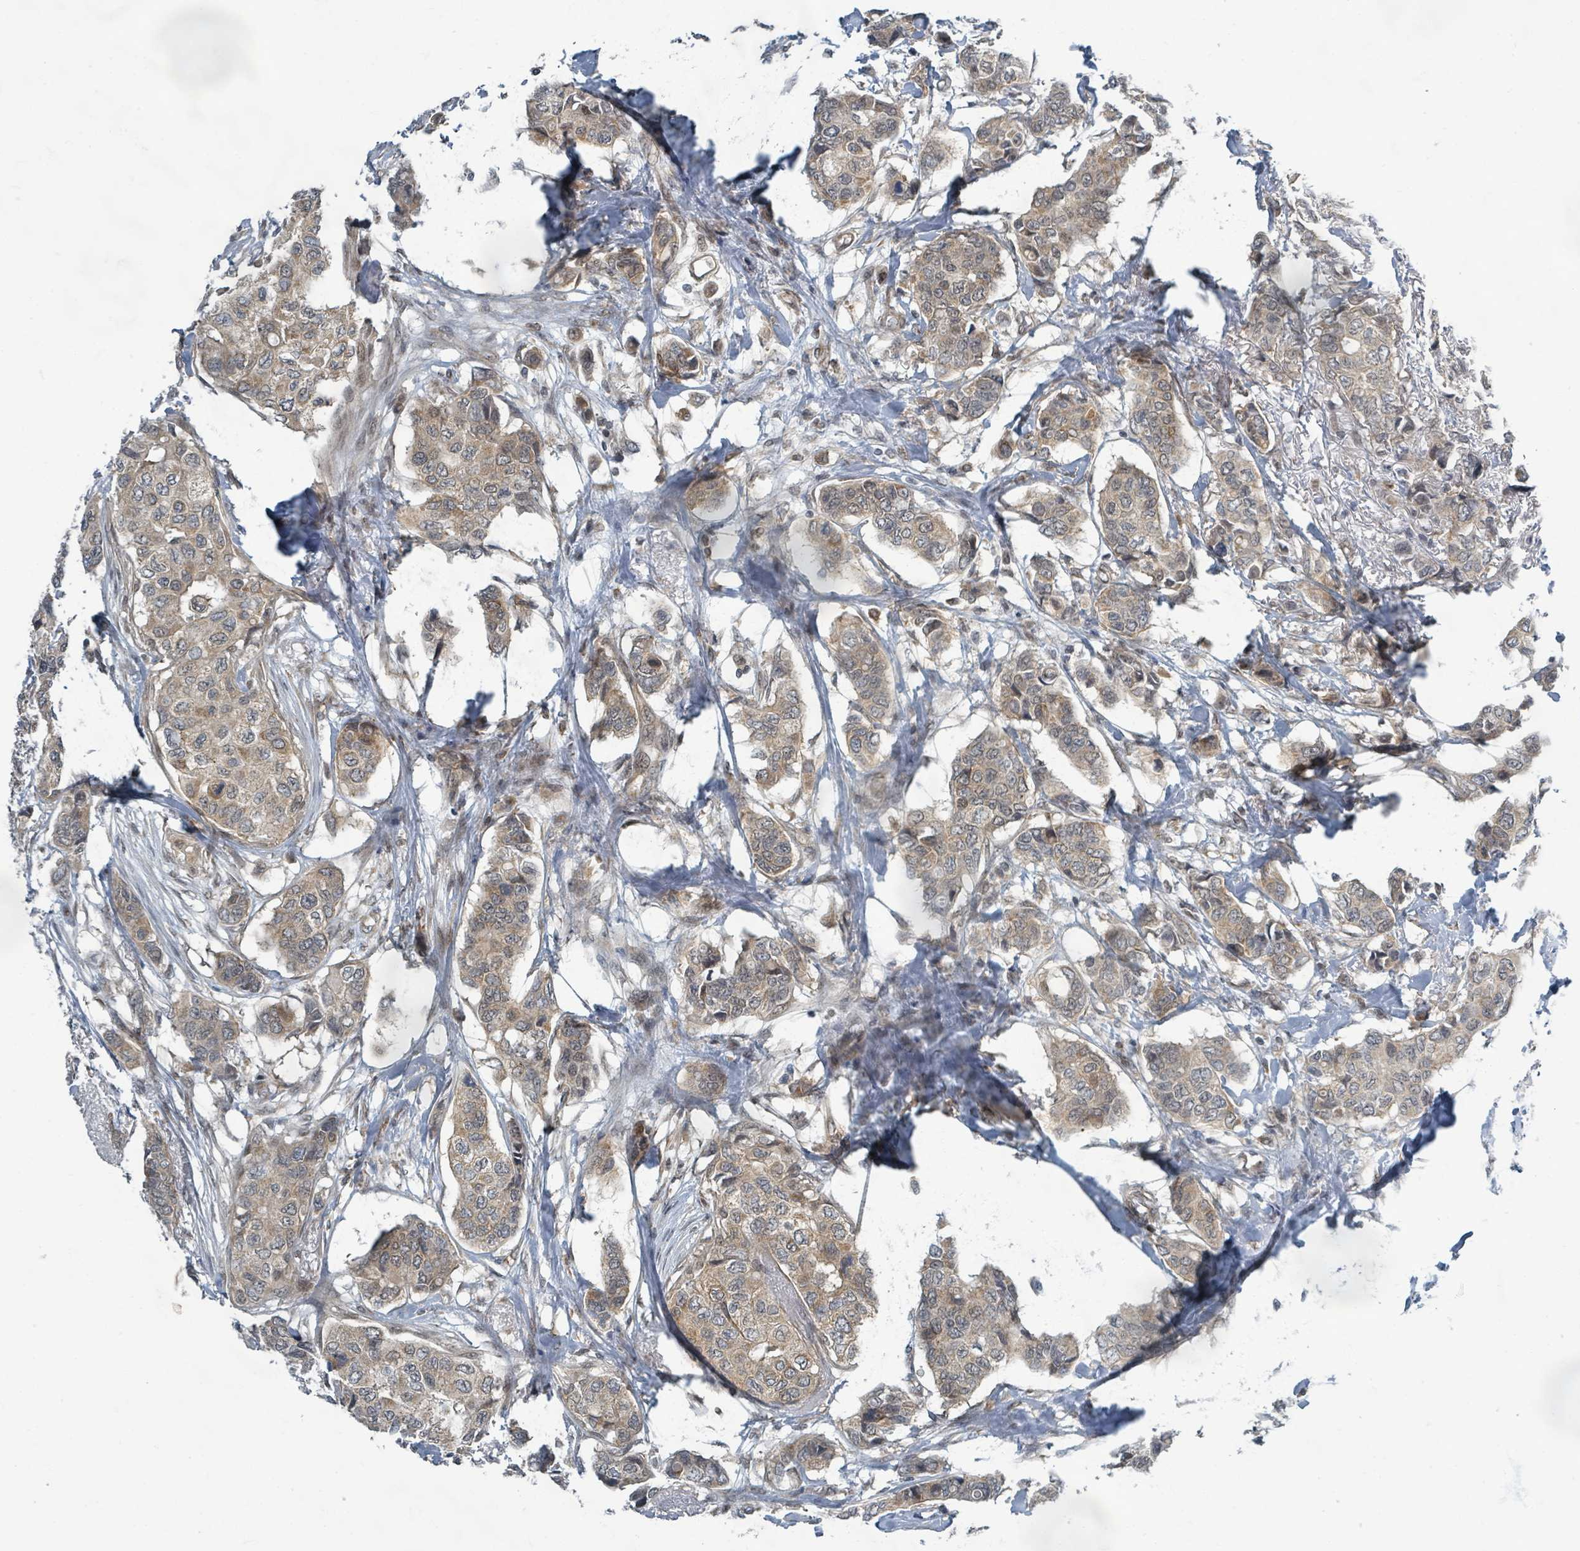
{"staining": {"intensity": "weak", "quantity": ">75%", "location": "cytoplasmic/membranous,nuclear"}, "tissue": "breast cancer", "cell_type": "Tumor cells", "image_type": "cancer", "snomed": [{"axis": "morphology", "description": "Lobular carcinoma"}, {"axis": "topography", "description": "Breast"}], "caption": "This is a photomicrograph of immunohistochemistry staining of breast cancer, which shows weak expression in the cytoplasmic/membranous and nuclear of tumor cells.", "gene": "INTS15", "patient": {"sex": "female", "age": 51}}